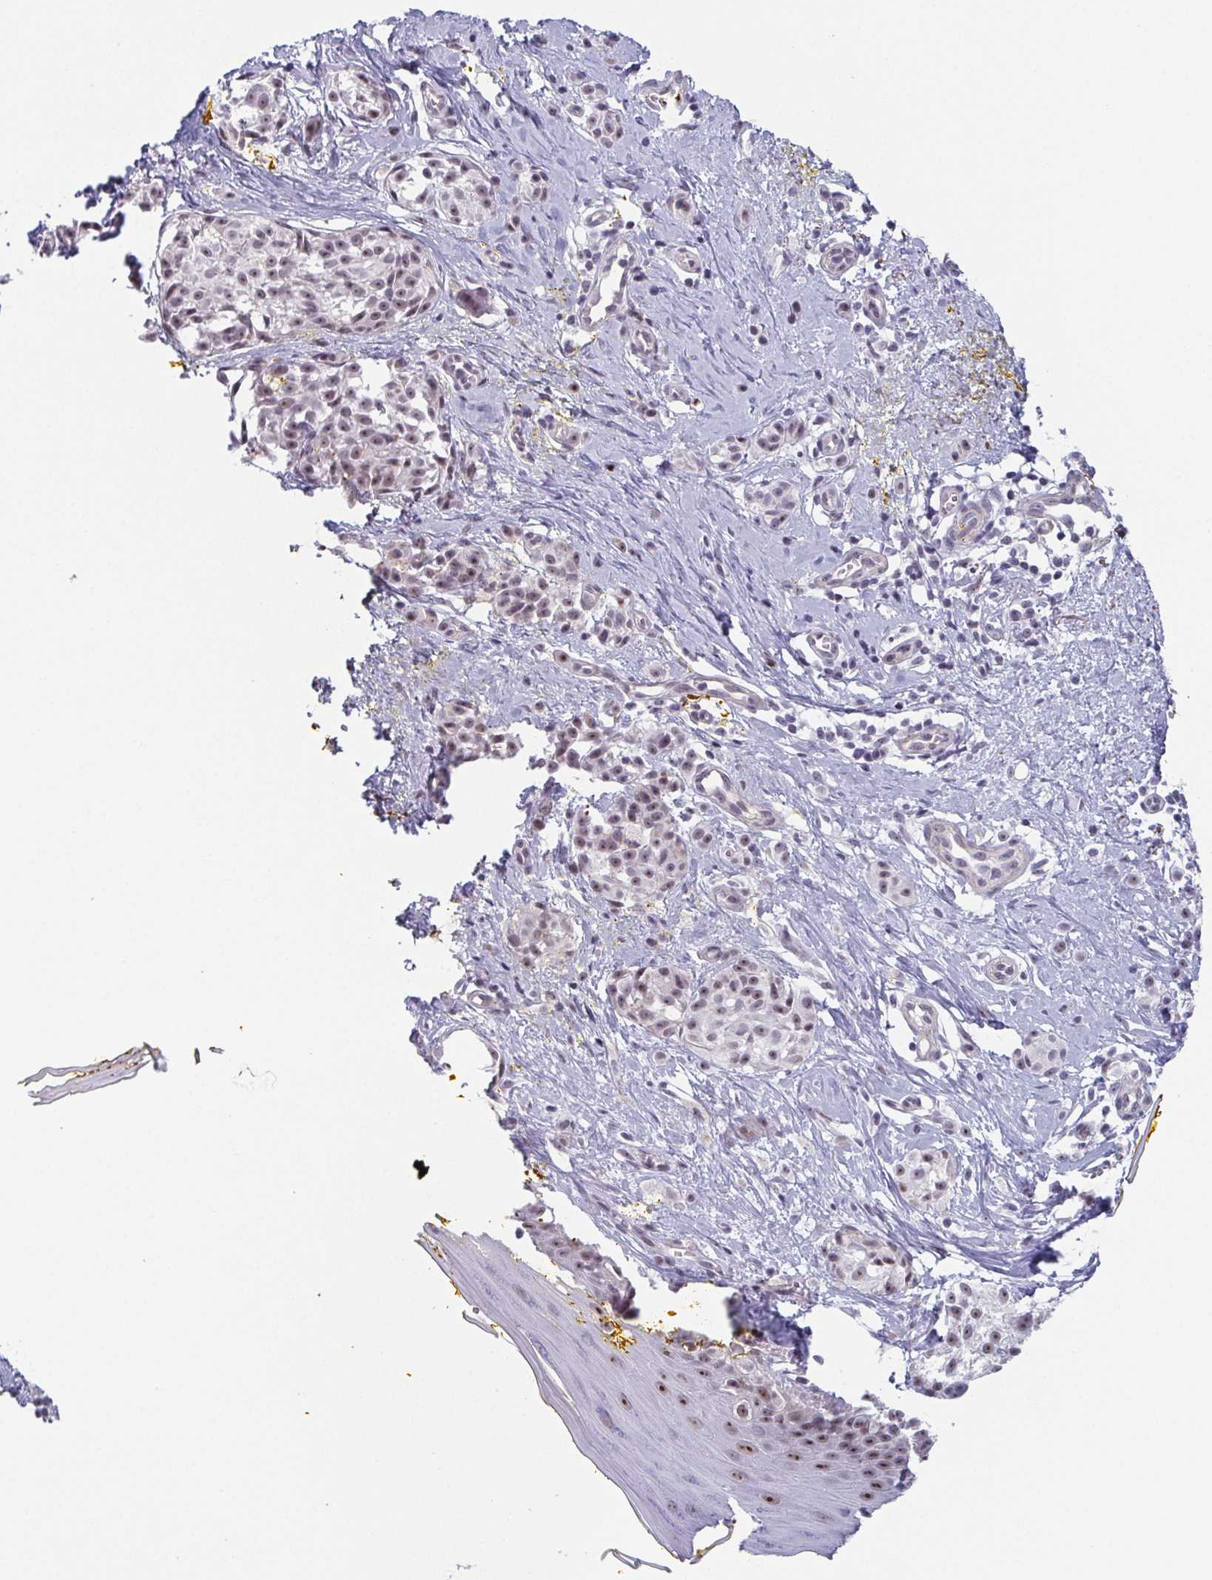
{"staining": {"intensity": "weak", "quantity": "<25%", "location": "nuclear"}, "tissue": "melanoma", "cell_type": "Tumor cells", "image_type": "cancer", "snomed": [{"axis": "morphology", "description": "Malignant melanoma, NOS"}, {"axis": "topography", "description": "Skin"}], "caption": "This is an immunohistochemistry (IHC) histopathology image of malignant melanoma. There is no positivity in tumor cells.", "gene": "EXOSC7", "patient": {"sex": "male", "age": 74}}